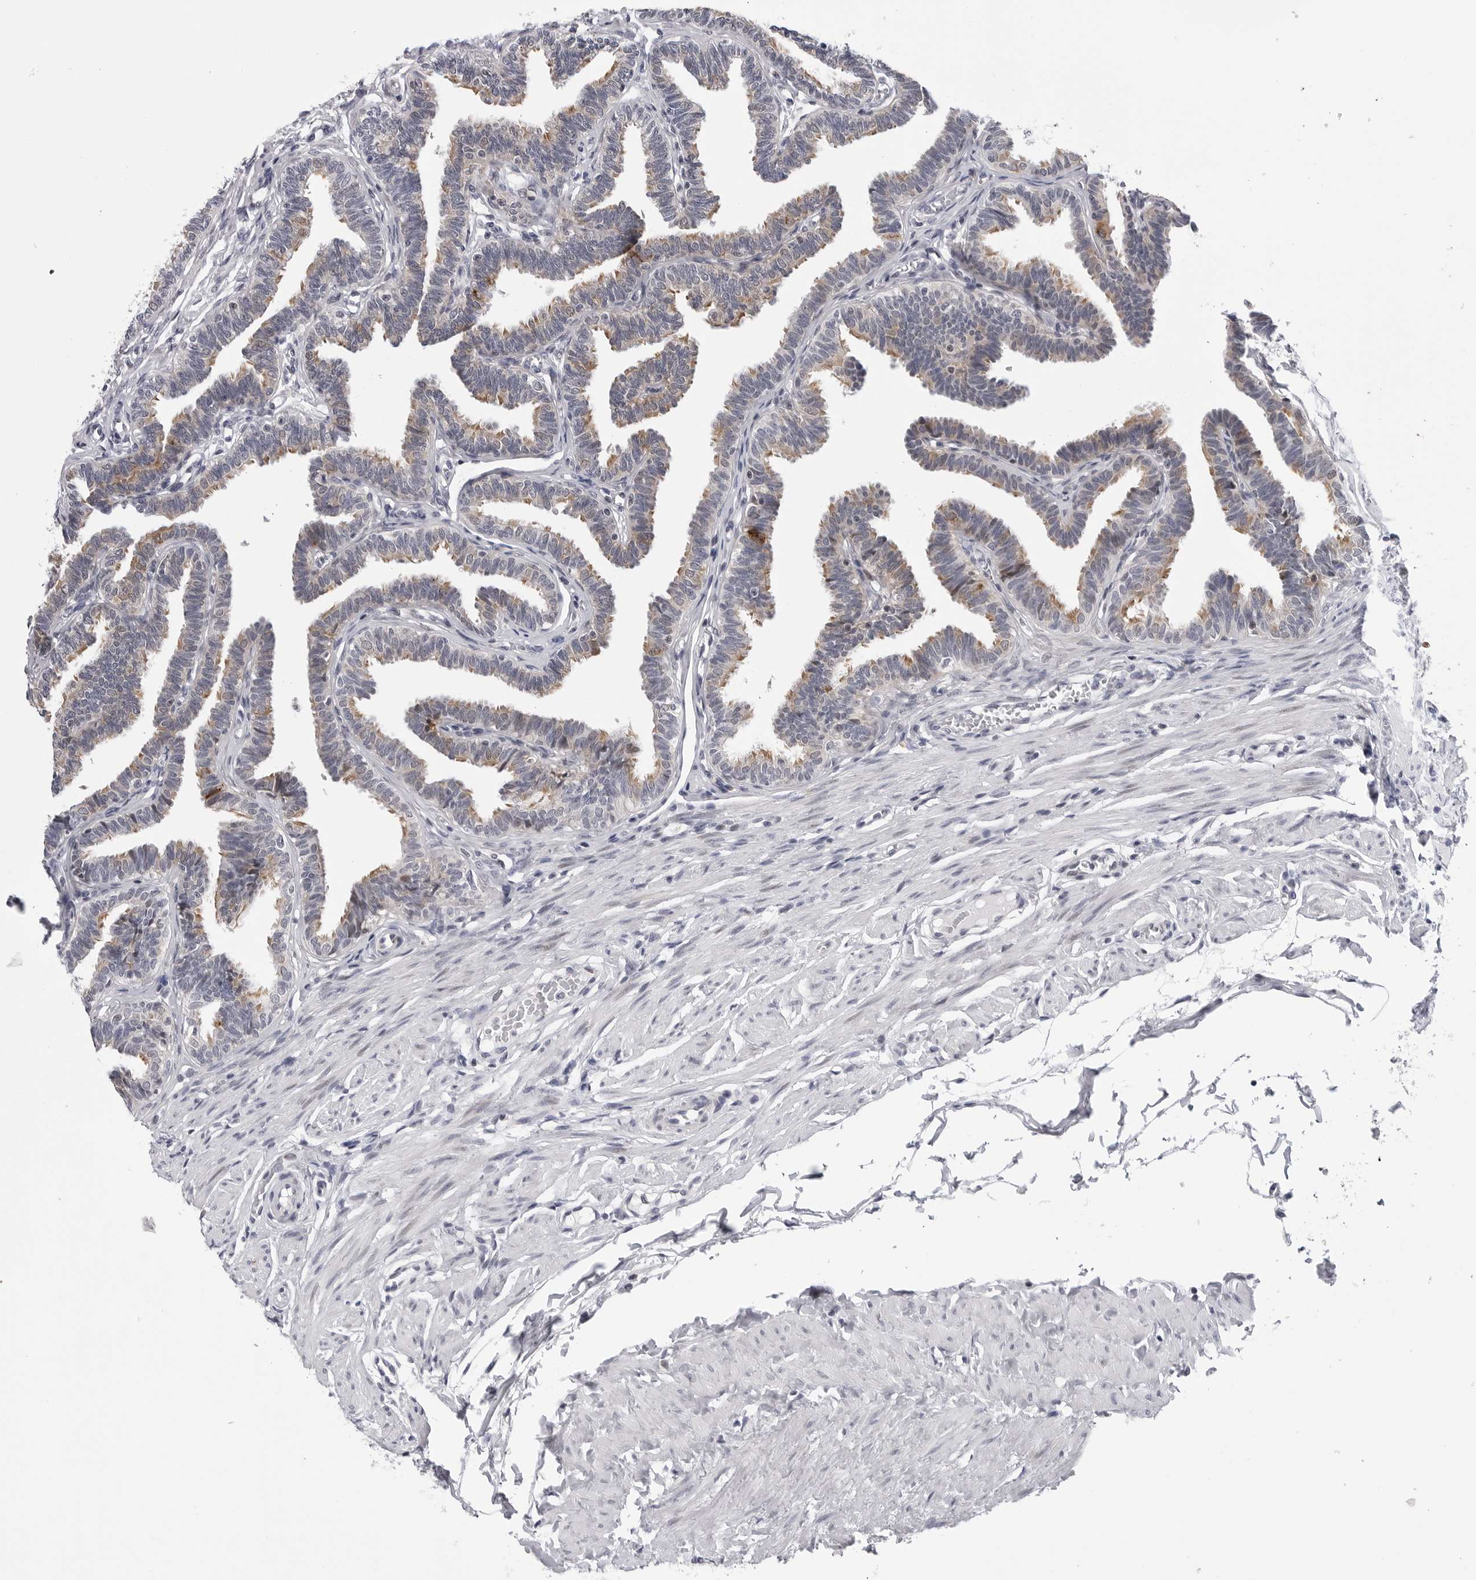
{"staining": {"intensity": "moderate", "quantity": "25%-75%", "location": "cytoplasmic/membranous"}, "tissue": "fallopian tube", "cell_type": "Glandular cells", "image_type": "normal", "snomed": [{"axis": "morphology", "description": "Normal tissue, NOS"}, {"axis": "topography", "description": "Fallopian tube"}, {"axis": "topography", "description": "Ovary"}], "caption": "Protein expression analysis of benign fallopian tube exhibits moderate cytoplasmic/membranous staining in about 25%-75% of glandular cells.", "gene": "CDK20", "patient": {"sex": "female", "age": 23}}